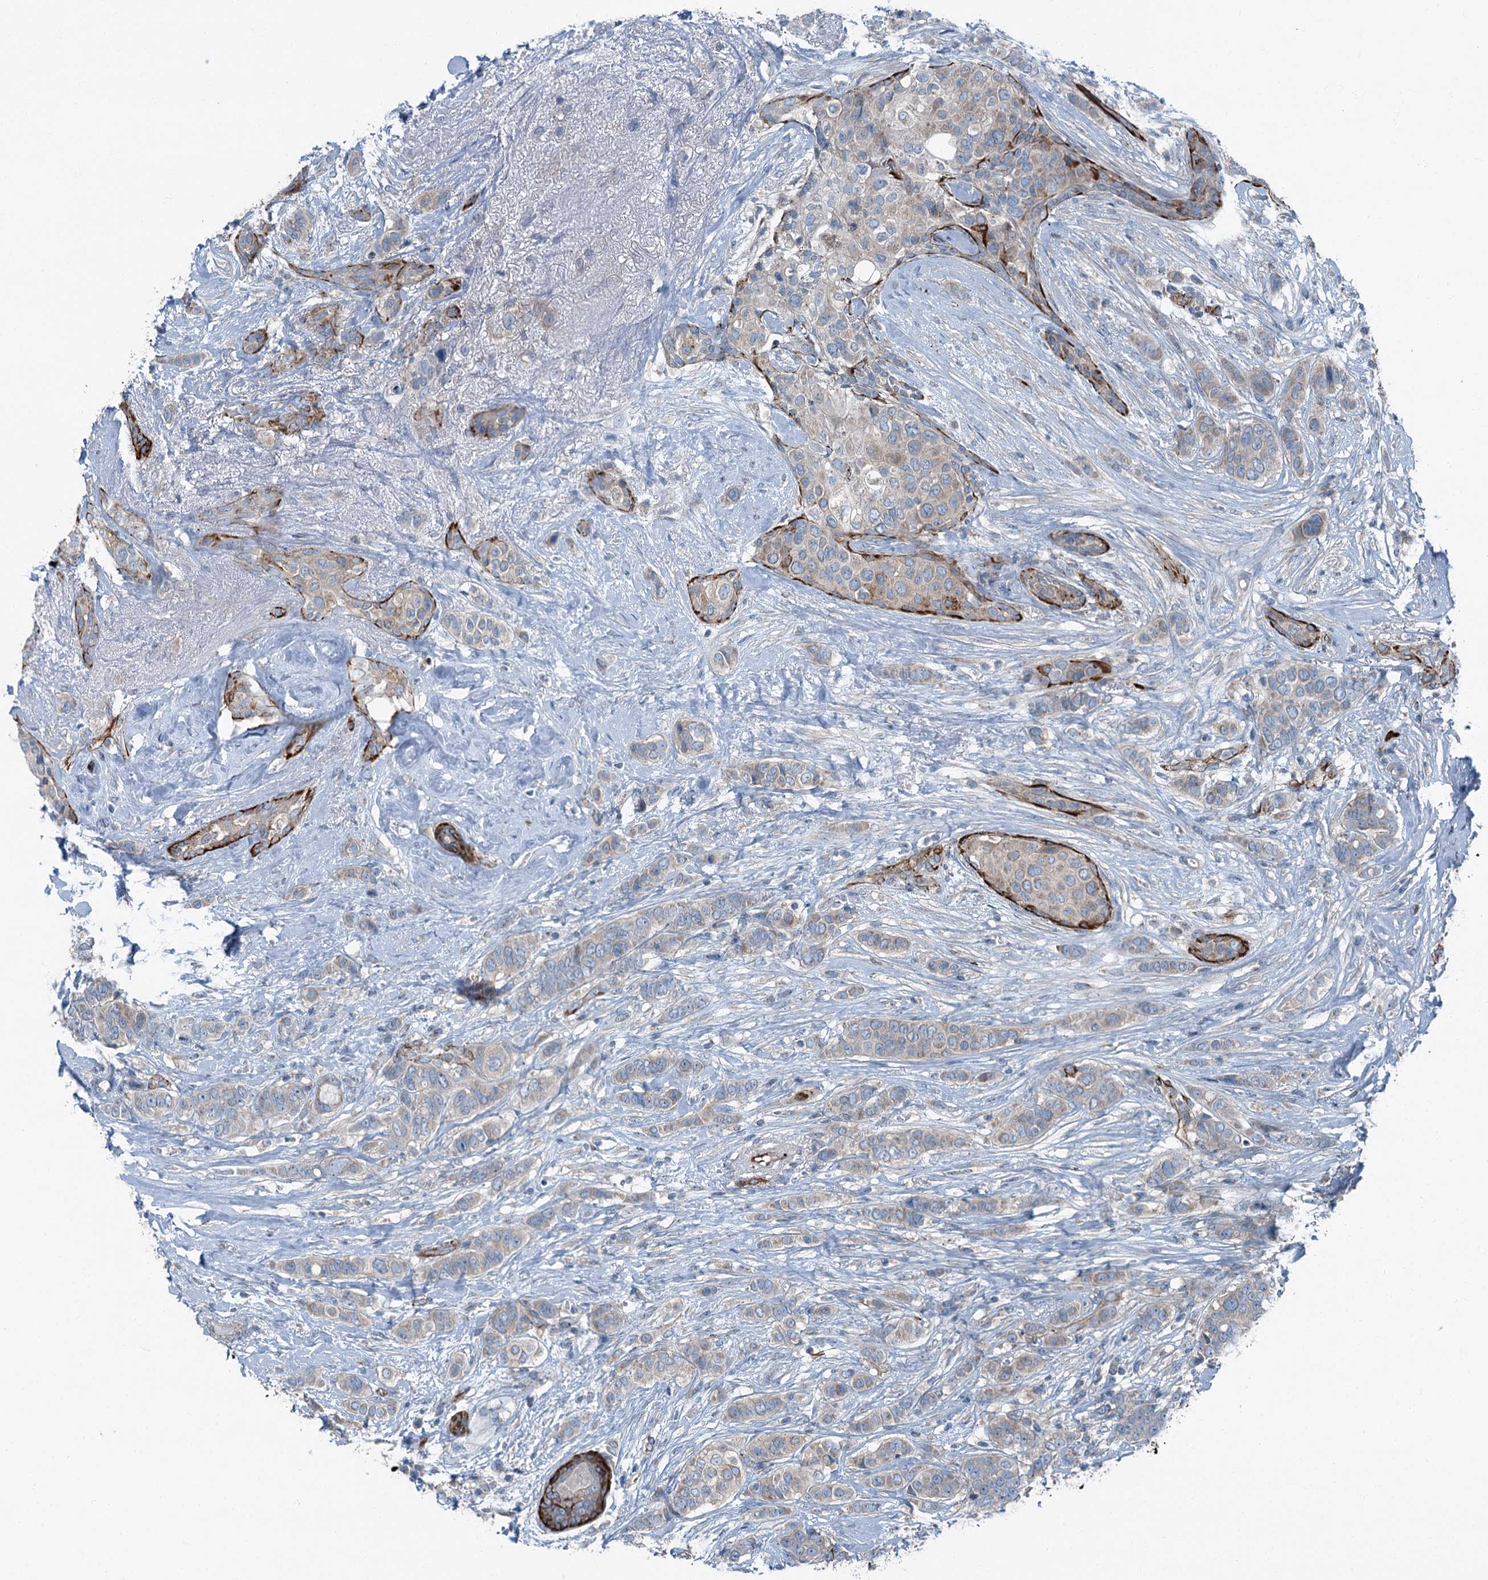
{"staining": {"intensity": "negative", "quantity": "none", "location": "none"}, "tissue": "breast cancer", "cell_type": "Tumor cells", "image_type": "cancer", "snomed": [{"axis": "morphology", "description": "Lobular carcinoma"}, {"axis": "topography", "description": "Breast"}], "caption": "This is a micrograph of immunohistochemistry staining of lobular carcinoma (breast), which shows no staining in tumor cells.", "gene": "AXL", "patient": {"sex": "female", "age": 51}}